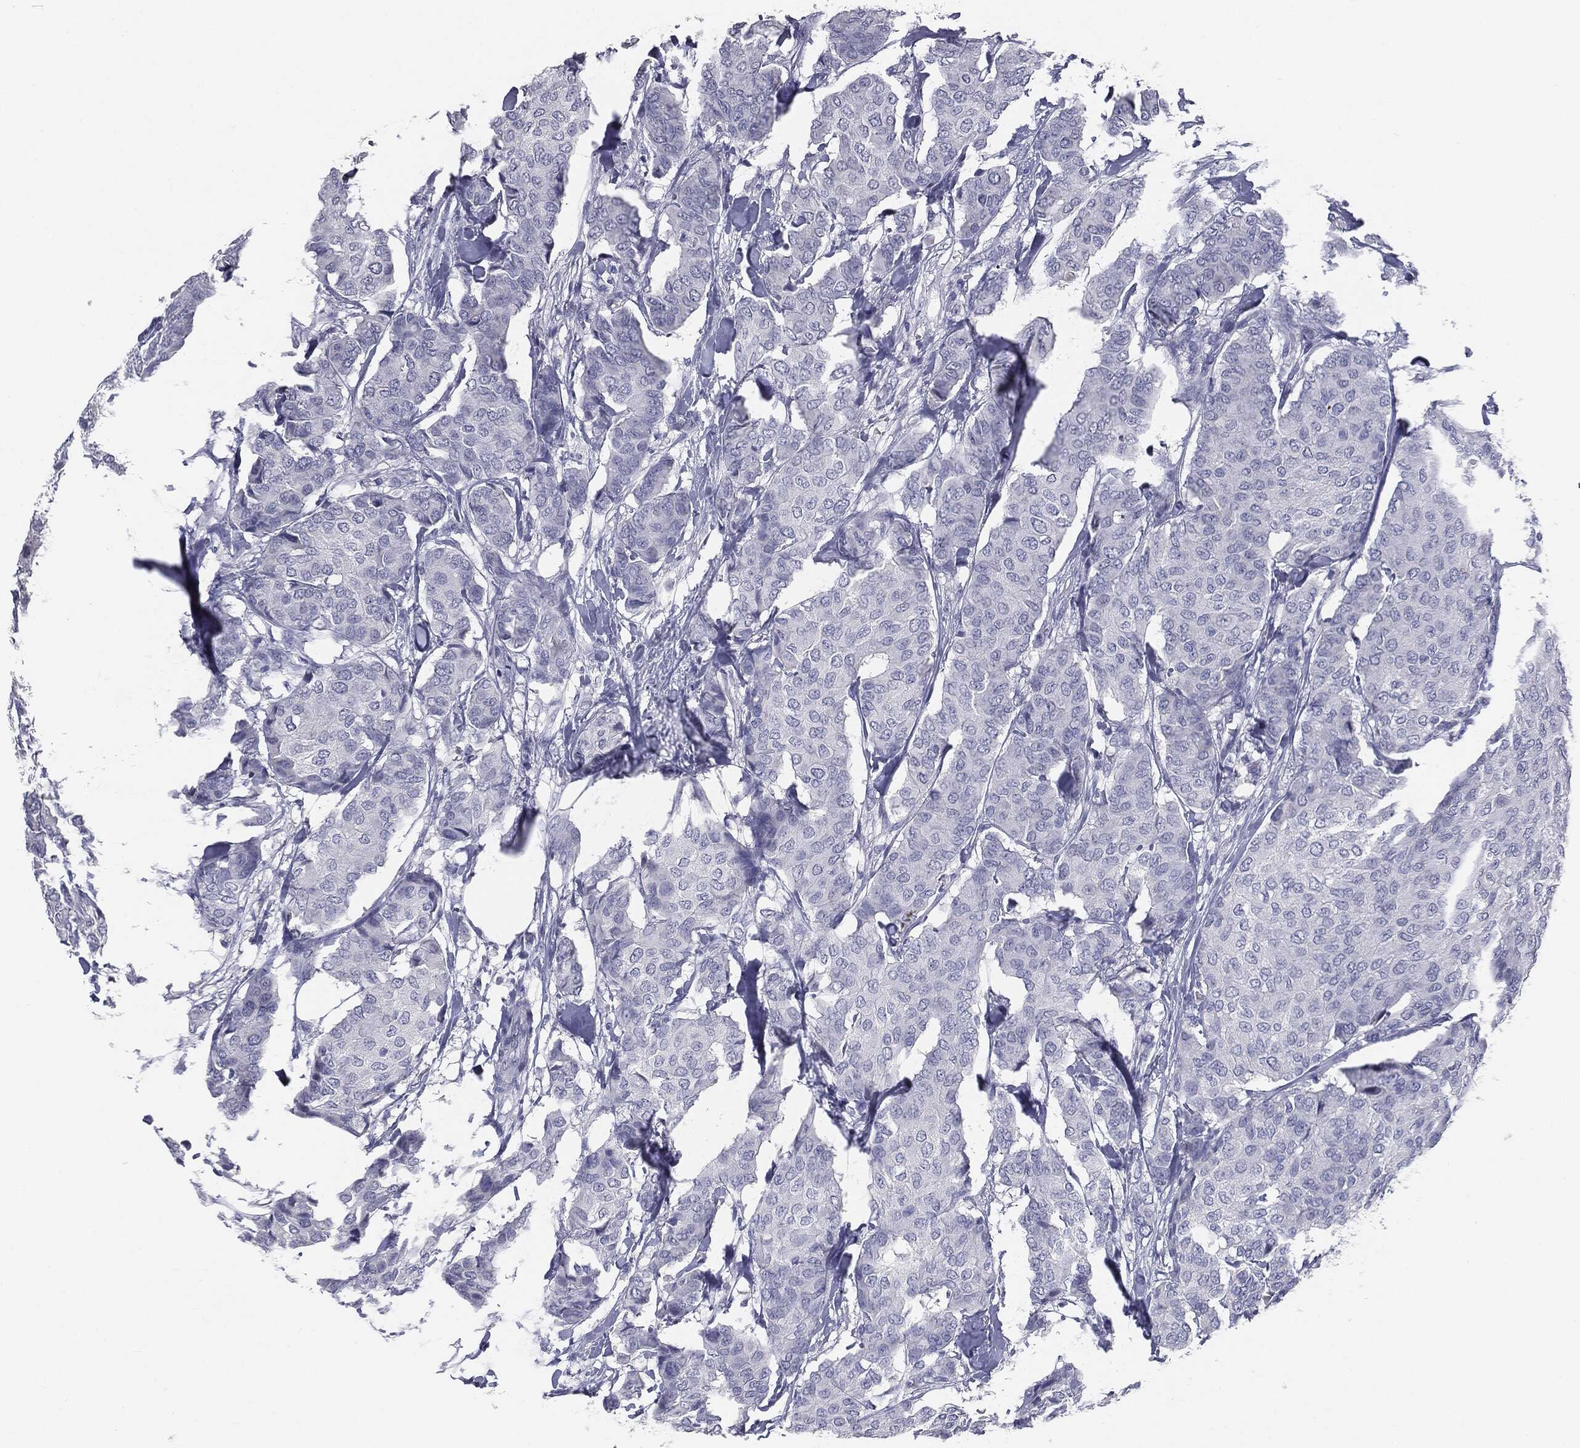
{"staining": {"intensity": "negative", "quantity": "none", "location": "none"}, "tissue": "breast cancer", "cell_type": "Tumor cells", "image_type": "cancer", "snomed": [{"axis": "morphology", "description": "Duct carcinoma"}, {"axis": "topography", "description": "Breast"}], "caption": "Tumor cells are negative for protein expression in human breast invasive ductal carcinoma.", "gene": "AFP", "patient": {"sex": "female", "age": 75}}